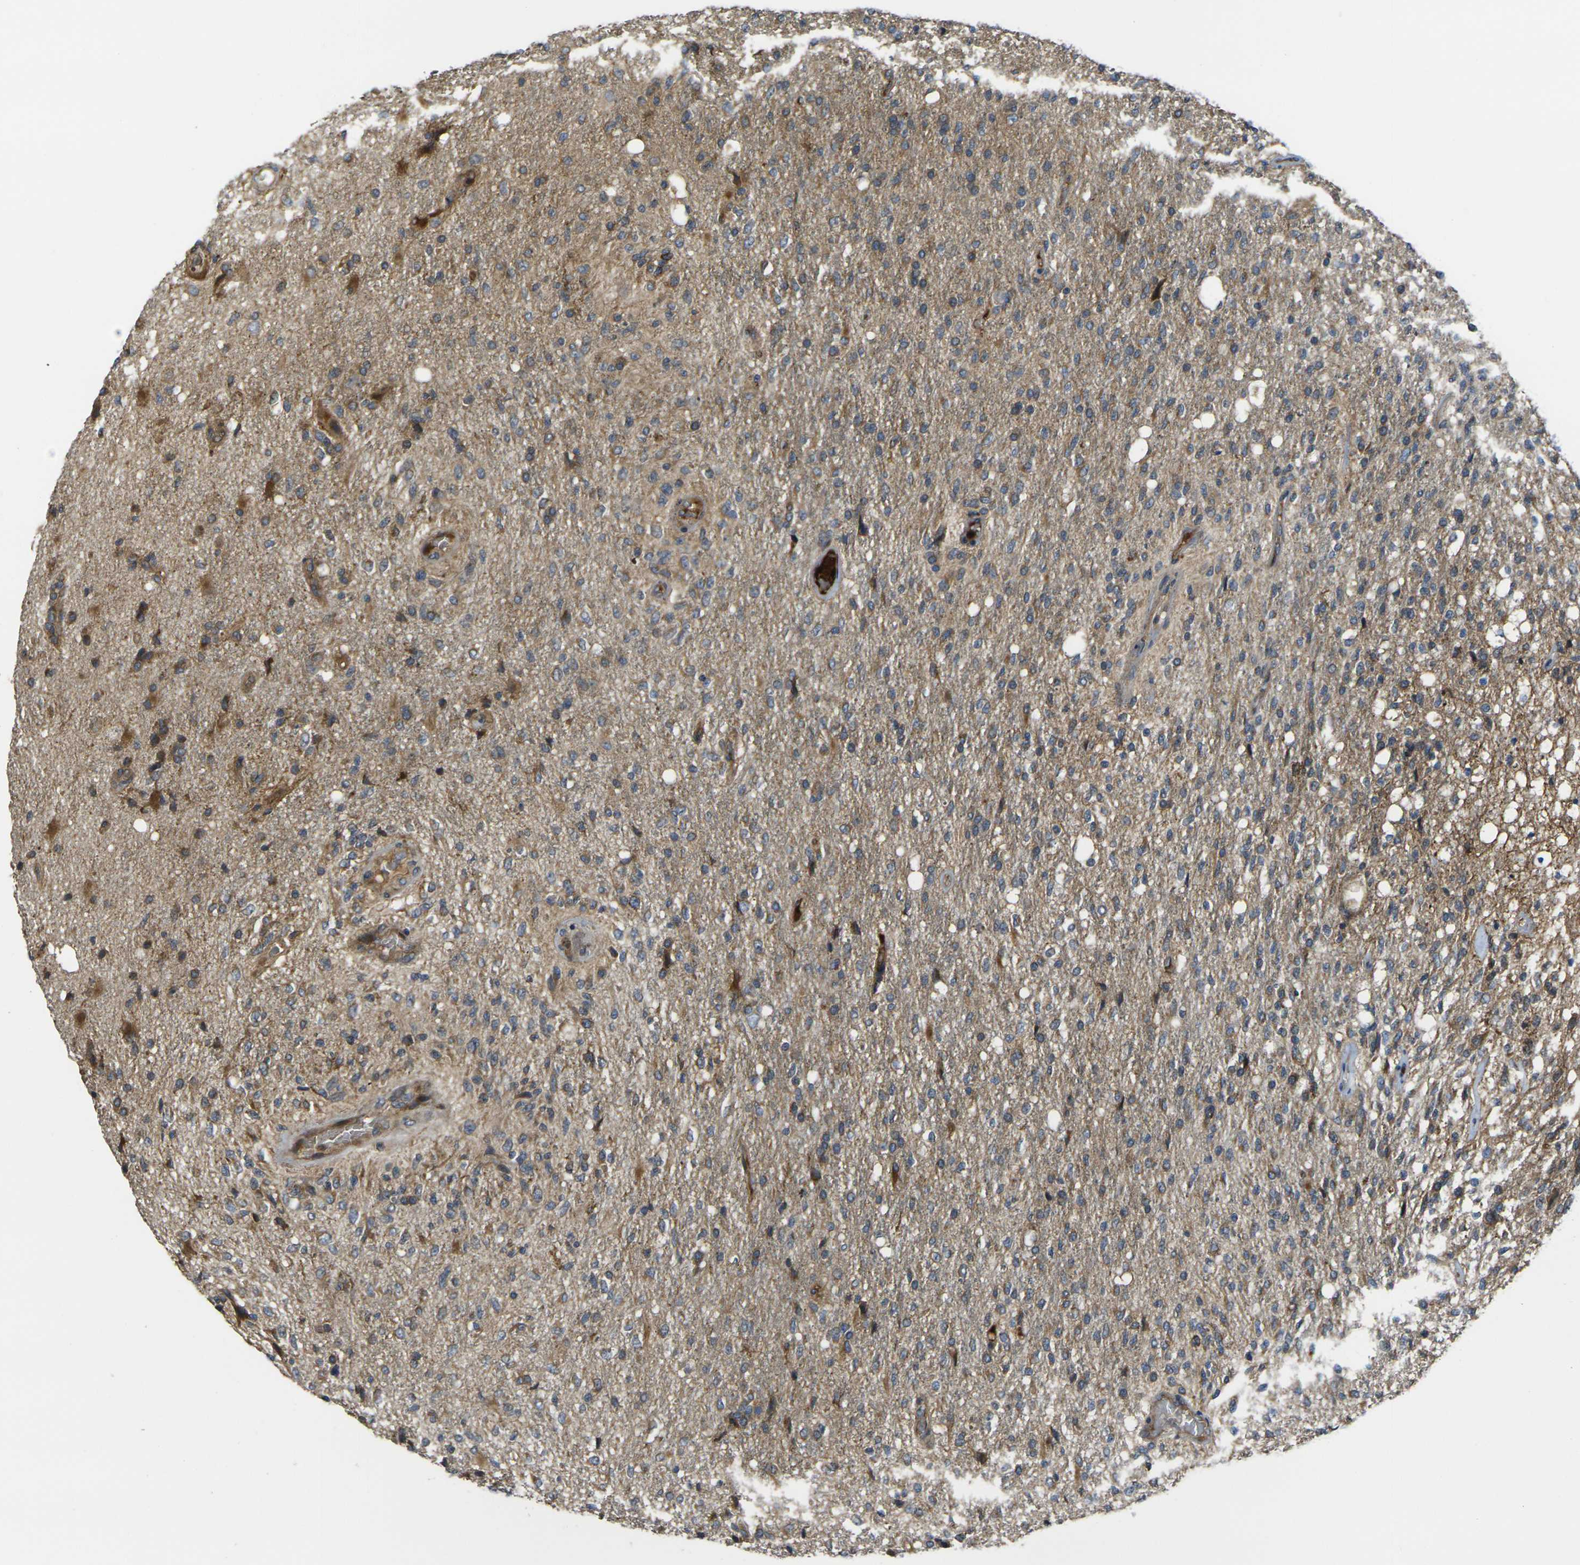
{"staining": {"intensity": "moderate", "quantity": "25%-75%", "location": "cytoplasmic/membranous"}, "tissue": "glioma", "cell_type": "Tumor cells", "image_type": "cancer", "snomed": [{"axis": "morphology", "description": "Normal tissue, NOS"}, {"axis": "morphology", "description": "Glioma, malignant, High grade"}, {"axis": "topography", "description": "Cerebral cortex"}], "caption": "Malignant glioma (high-grade) tissue reveals moderate cytoplasmic/membranous positivity in about 25%-75% of tumor cells, visualized by immunohistochemistry. The staining was performed using DAB (3,3'-diaminobenzidine), with brown indicating positive protein expression. Nuclei are stained blue with hematoxylin.", "gene": "FZD1", "patient": {"sex": "male", "age": 77}}